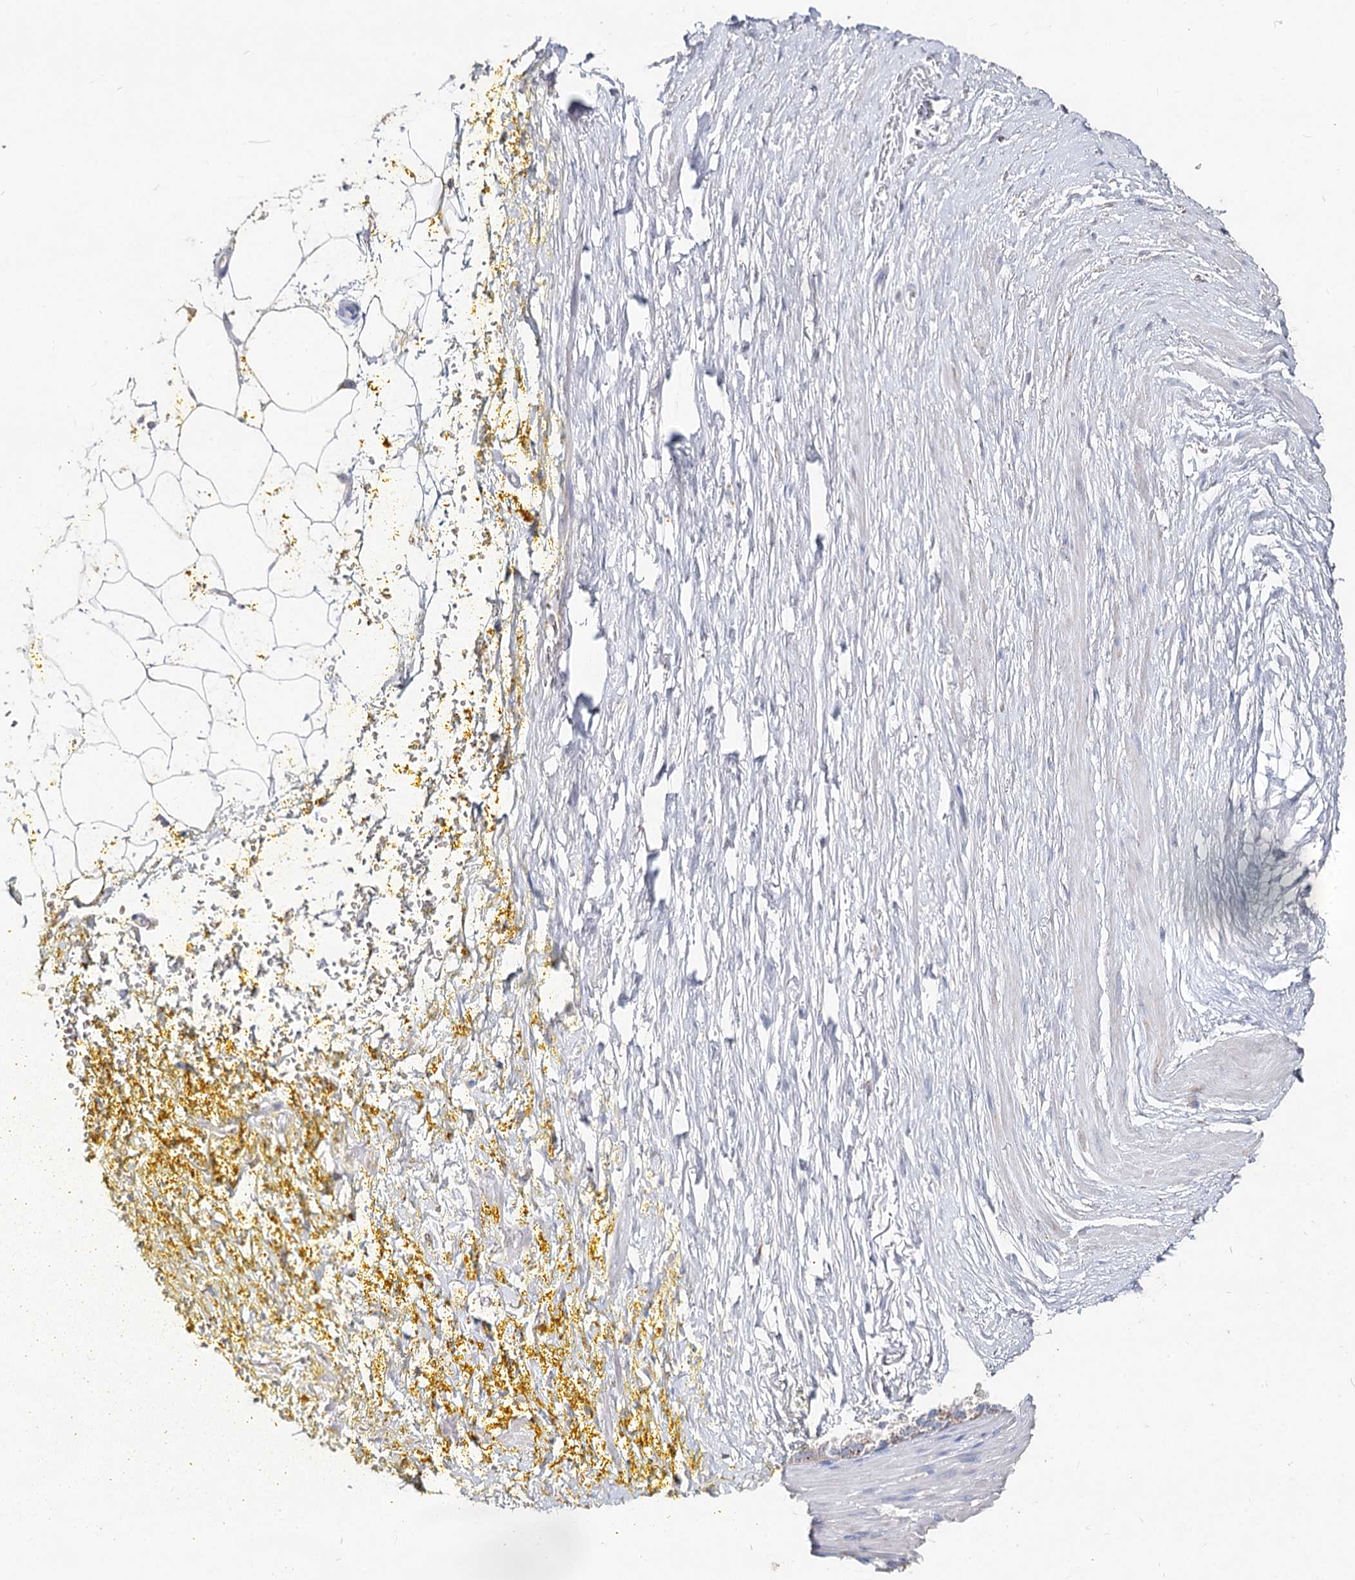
{"staining": {"intensity": "negative", "quantity": "none", "location": "none"}, "tissue": "adipose tissue", "cell_type": "Adipocytes", "image_type": "normal", "snomed": [{"axis": "morphology", "description": "Normal tissue, NOS"}, {"axis": "morphology", "description": "Adenocarcinoma, Low grade"}, {"axis": "topography", "description": "Prostate"}, {"axis": "topography", "description": "Peripheral nerve tissue"}], "caption": "DAB (3,3'-diaminobenzidine) immunohistochemical staining of unremarkable adipose tissue exhibits no significant positivity in adipocytes. Nuclei are stained in blue.", "gene": "MCCC2", "patient": {"sex": "male", "age": 63}}